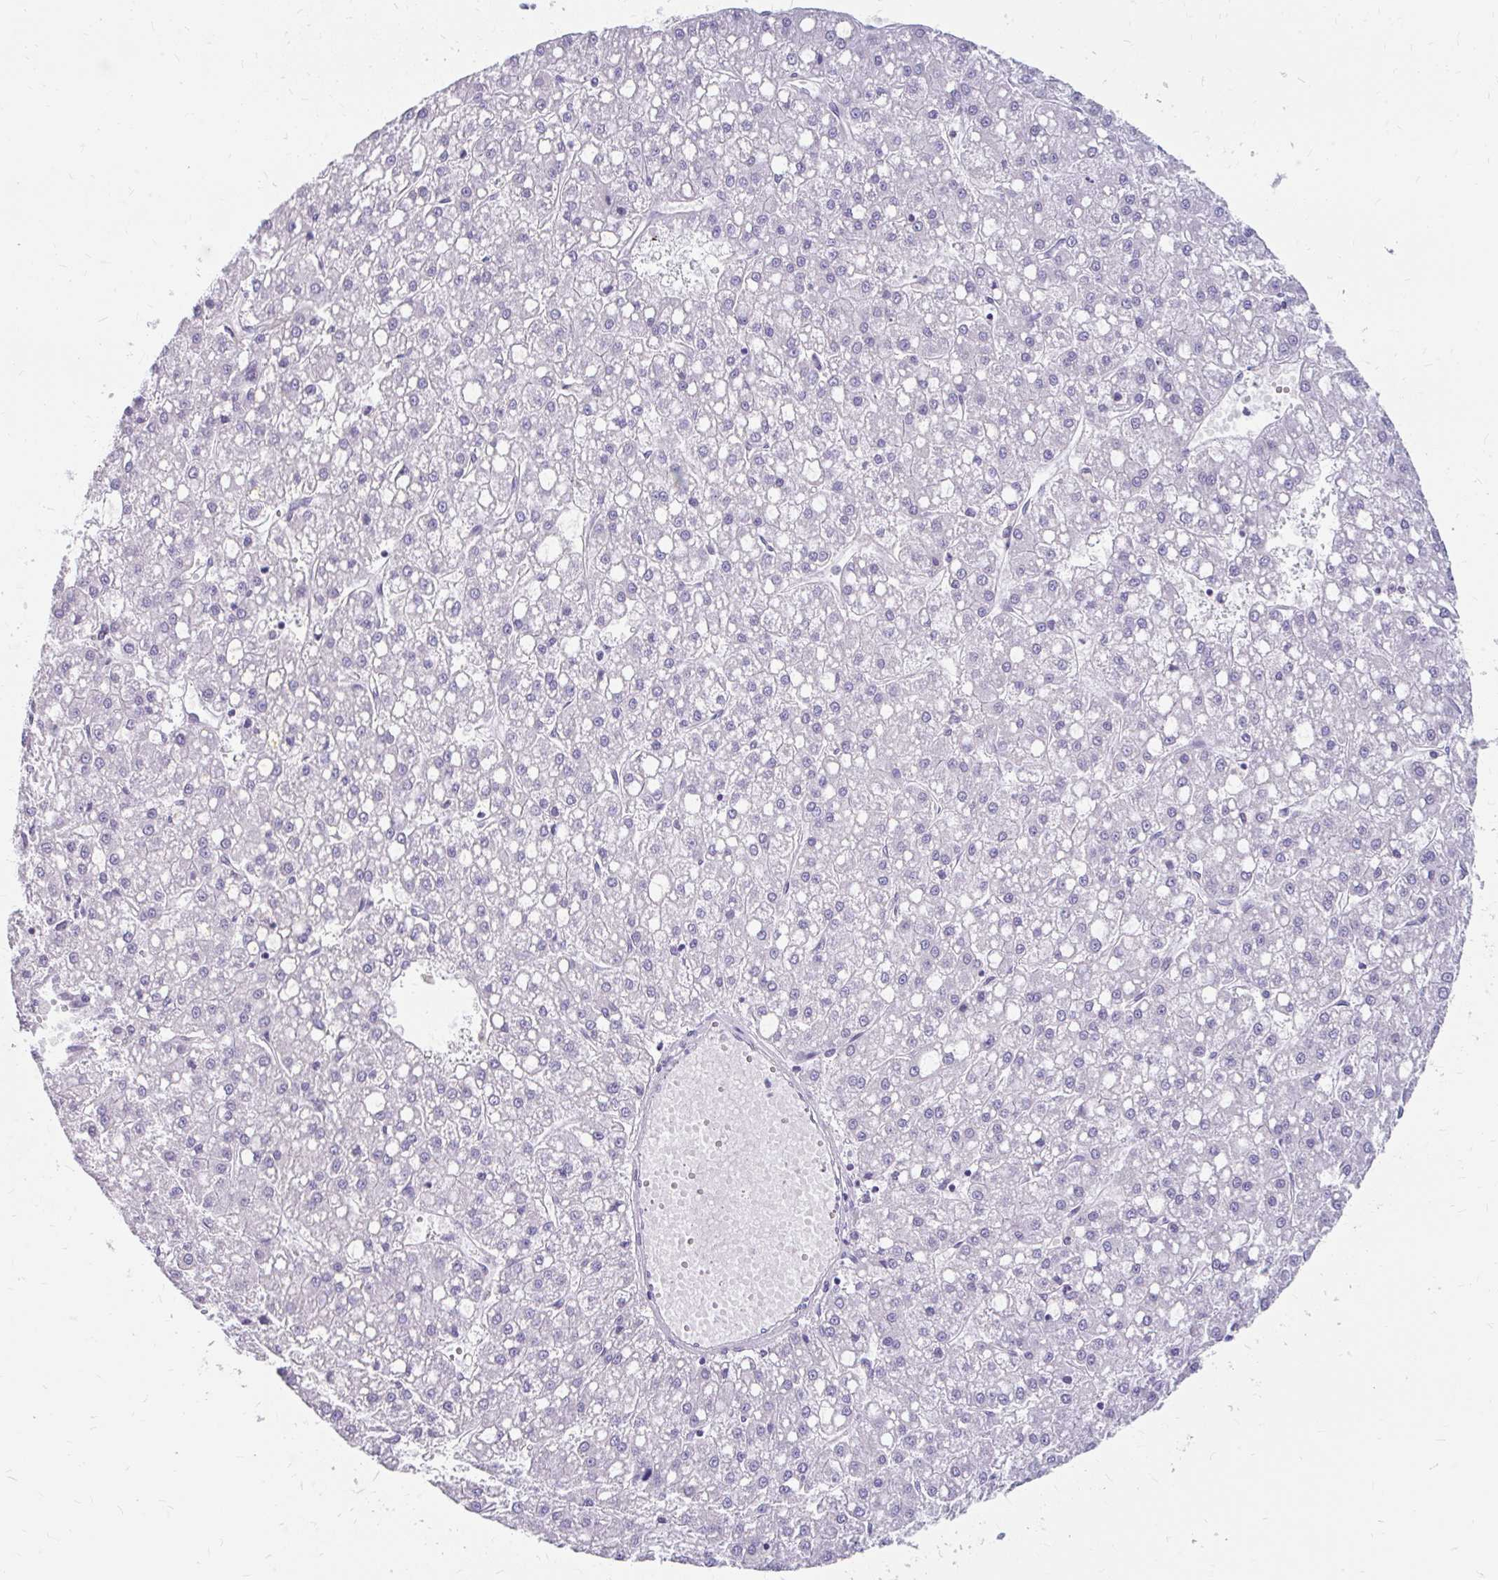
{"staining": {"intensity": "negative", "quantity": "none", "location": "none"}, "tissue": "liver cancer", "cell_type": "Tumor cells", "image_type": "cancer", "snomed": [{"axis": "morphology", "description": "Carcinoma, Hepatocellular, NOS"}, {"axis": "topography", "description": "Liver"}], "caption": "IHC micrograph of human liver cancer (hepatocellular carcinoma) stained for a protein (brown), which displays no positivity in tumor cells. (DAB (3,3'-diaminobenzidine) IHC visualized using brightfield microscopy, high magnification).", "gene": "RGS16", "patient": {"sex": "male", "age": 67}}